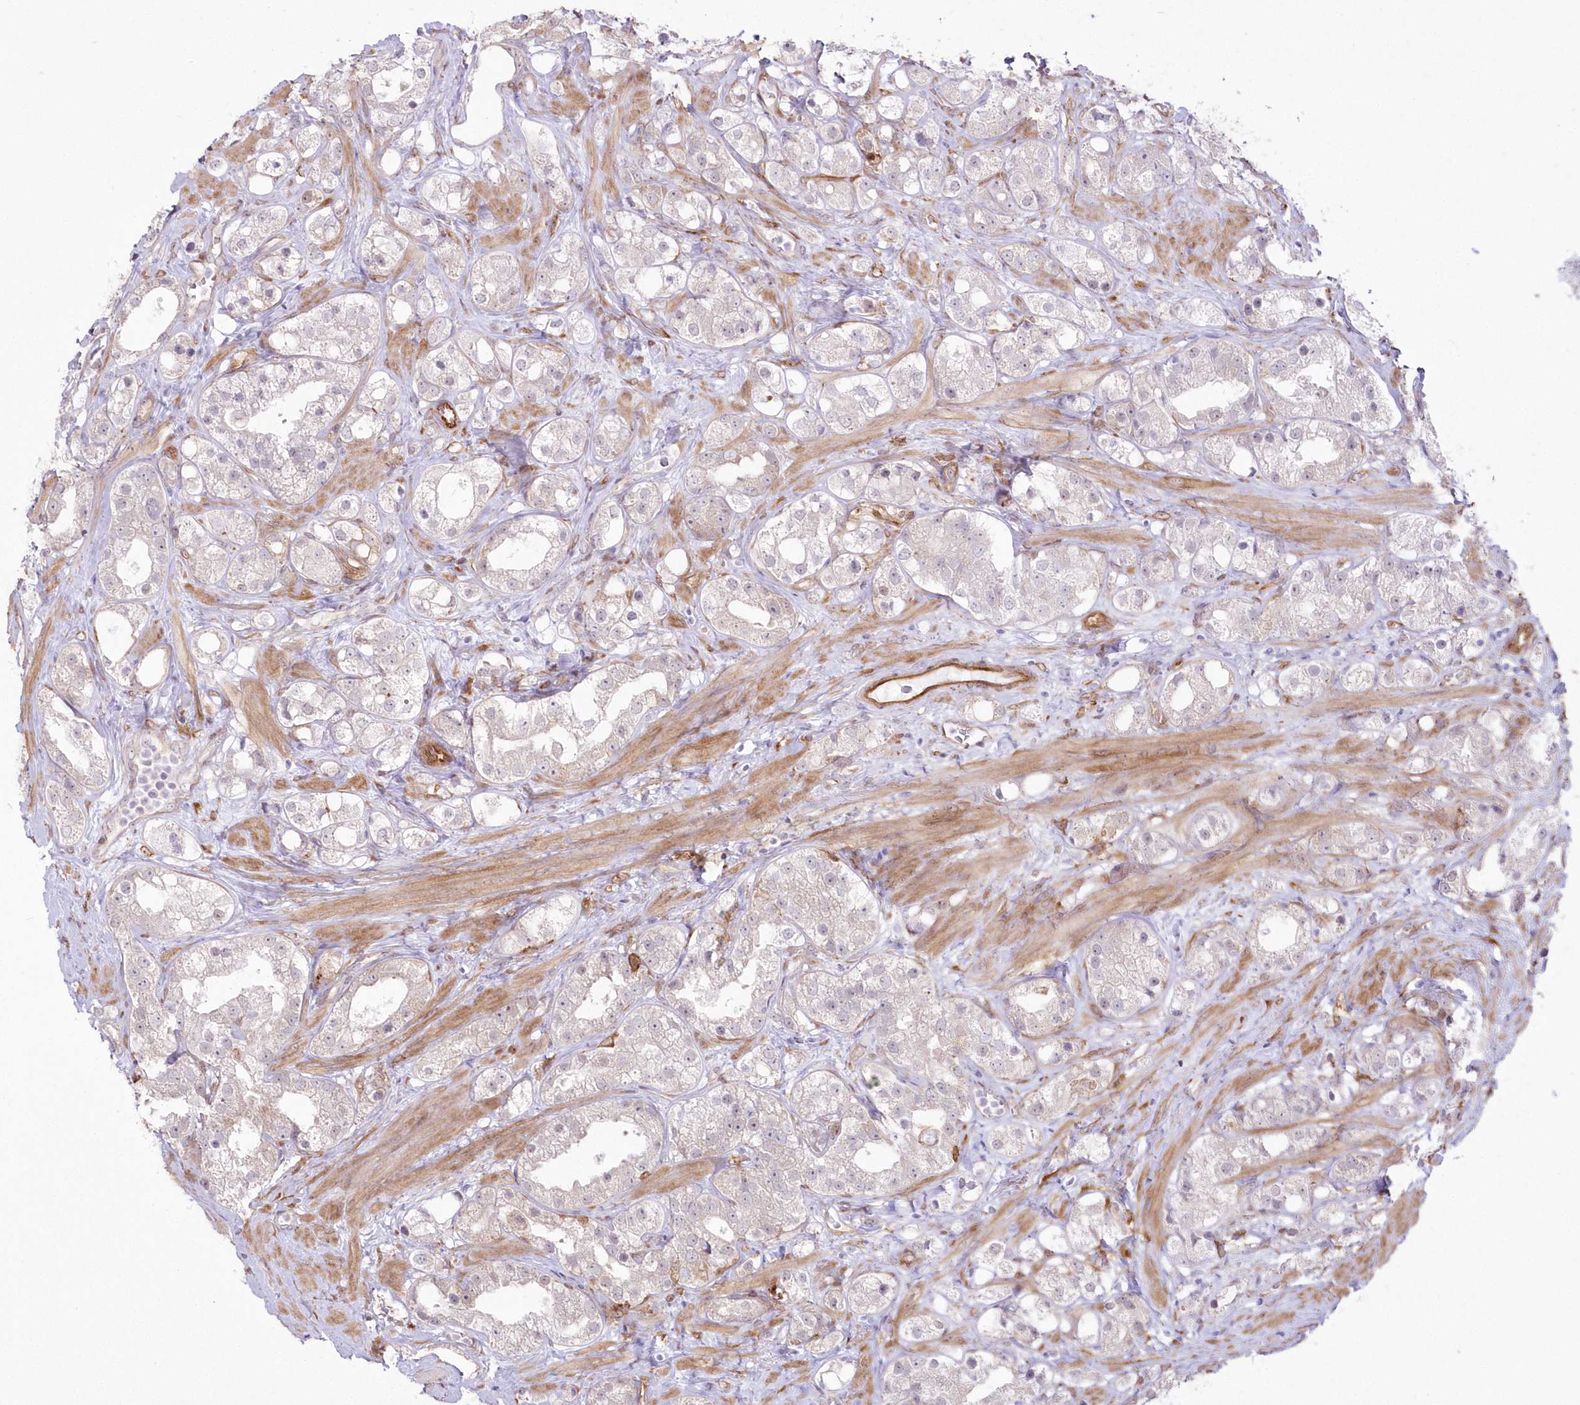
{"staining": {"intensity": "weak", "quantity": "<25%", "location": "cytoplasmic/membranous"}, "tissue": "prostate cancer", "cell_type": "Tumor cells", "image_type": "cancer", "snomed": [{"axis": "morphology", "description": "Adenocarcinoma, NOS"}, {"axis": "topography", "description": "Prostate"}], "caption": "Immunohistochemistry (IHC) photomicrograph of human prostate cancer stained for a protein (brown), which displays no expression in tumor cells.", "gene": "SH3PXD2B", "patient": {"sex": "male", "age": 79}}